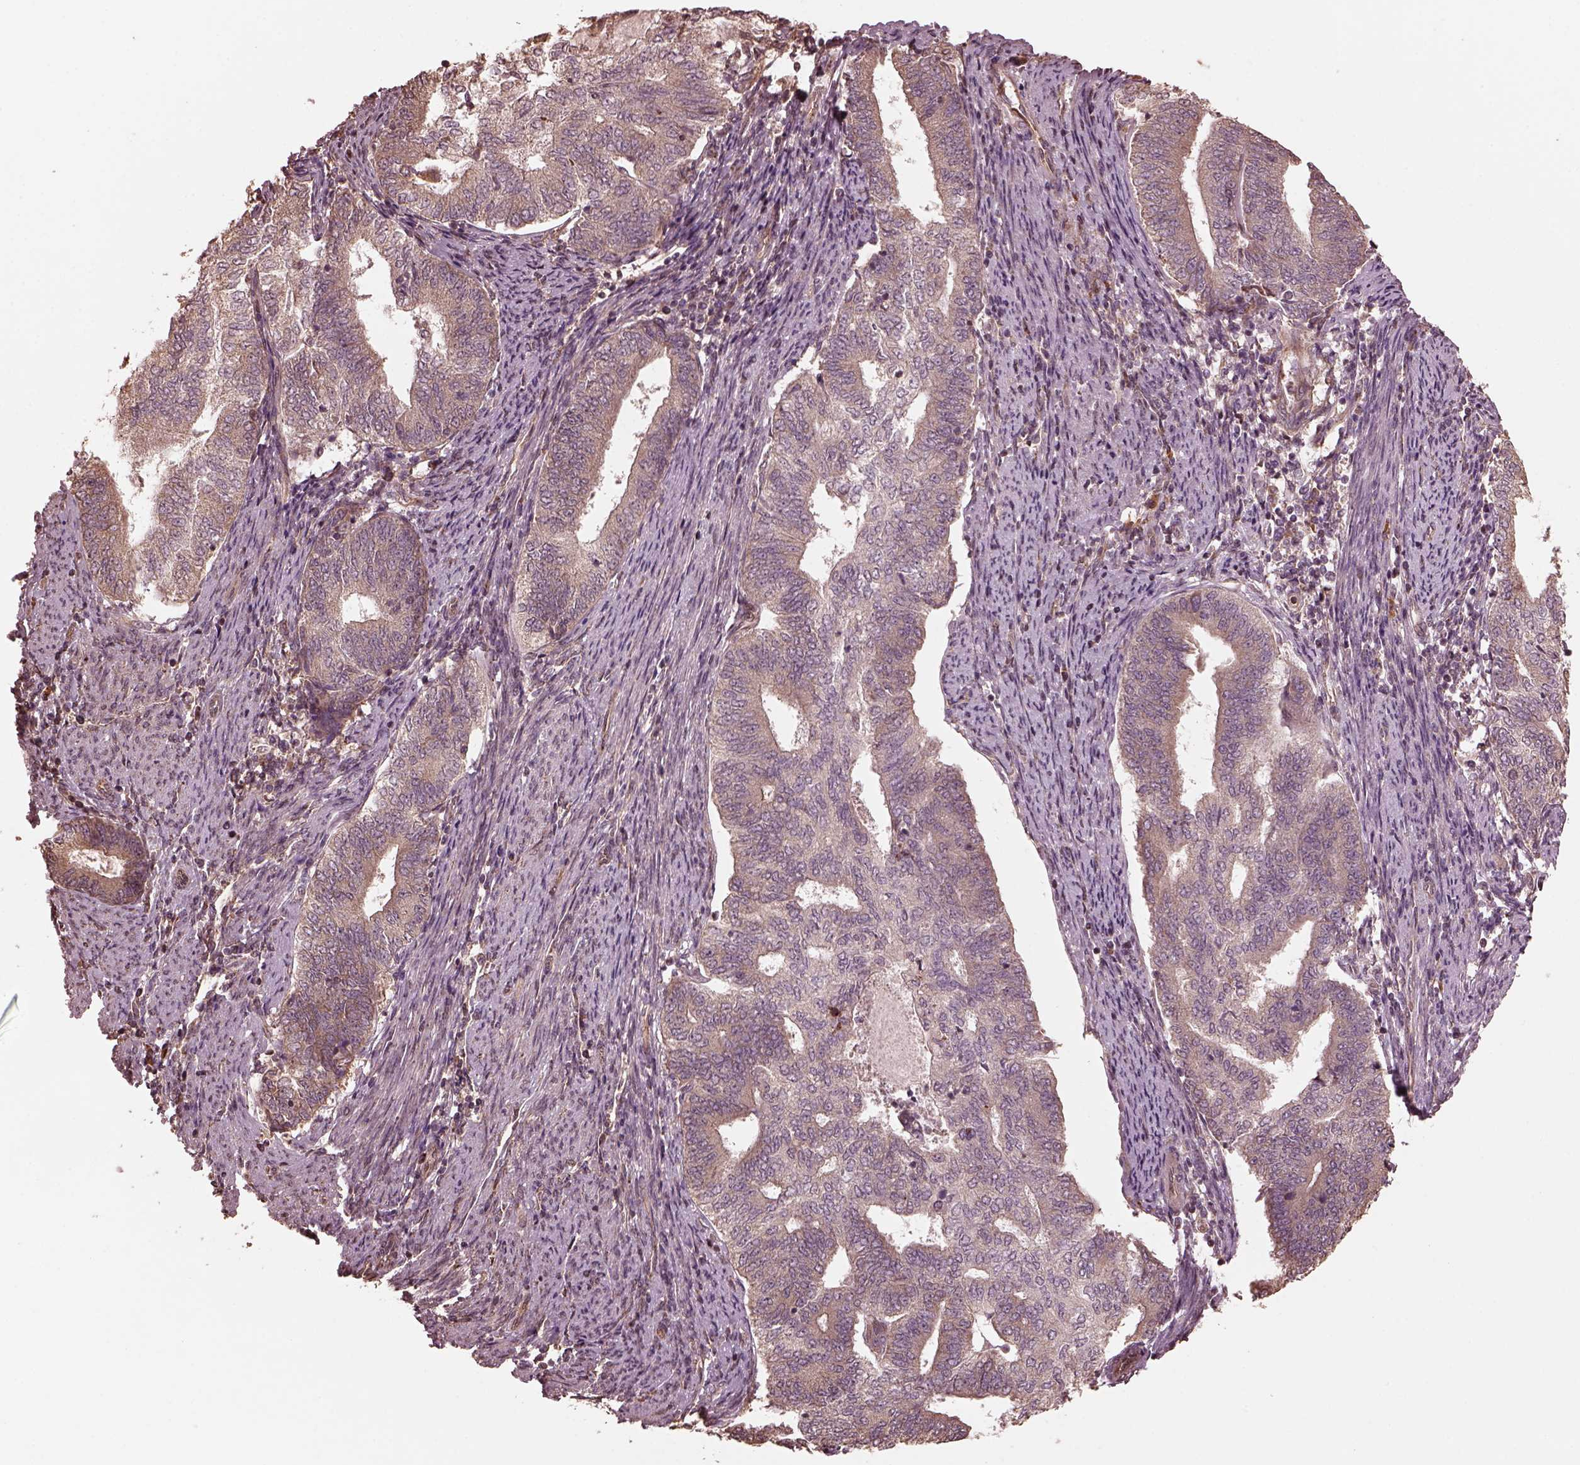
{"staining": {"intensity": "weak", "quantity": ">75%", "location": "cytoplasmic/membranous"}, "tissue": "endometrial cancer", "cell_type": "Tumor cells", "image_type": "cancer", "snomed": [{"axis": "morphology", "description": "Adenocarcinoma, NOS"}, {"axis": "topography", "description": "Endometrium"}], "caption": "A photomicrograph of endometrial adenocarcinoma stained for a protein demonstrates weak cytoplasmic/membranous brown staining in tumor cells.", "gene": "ZNF292", "patient": {"sex": "female", "age": 65}}